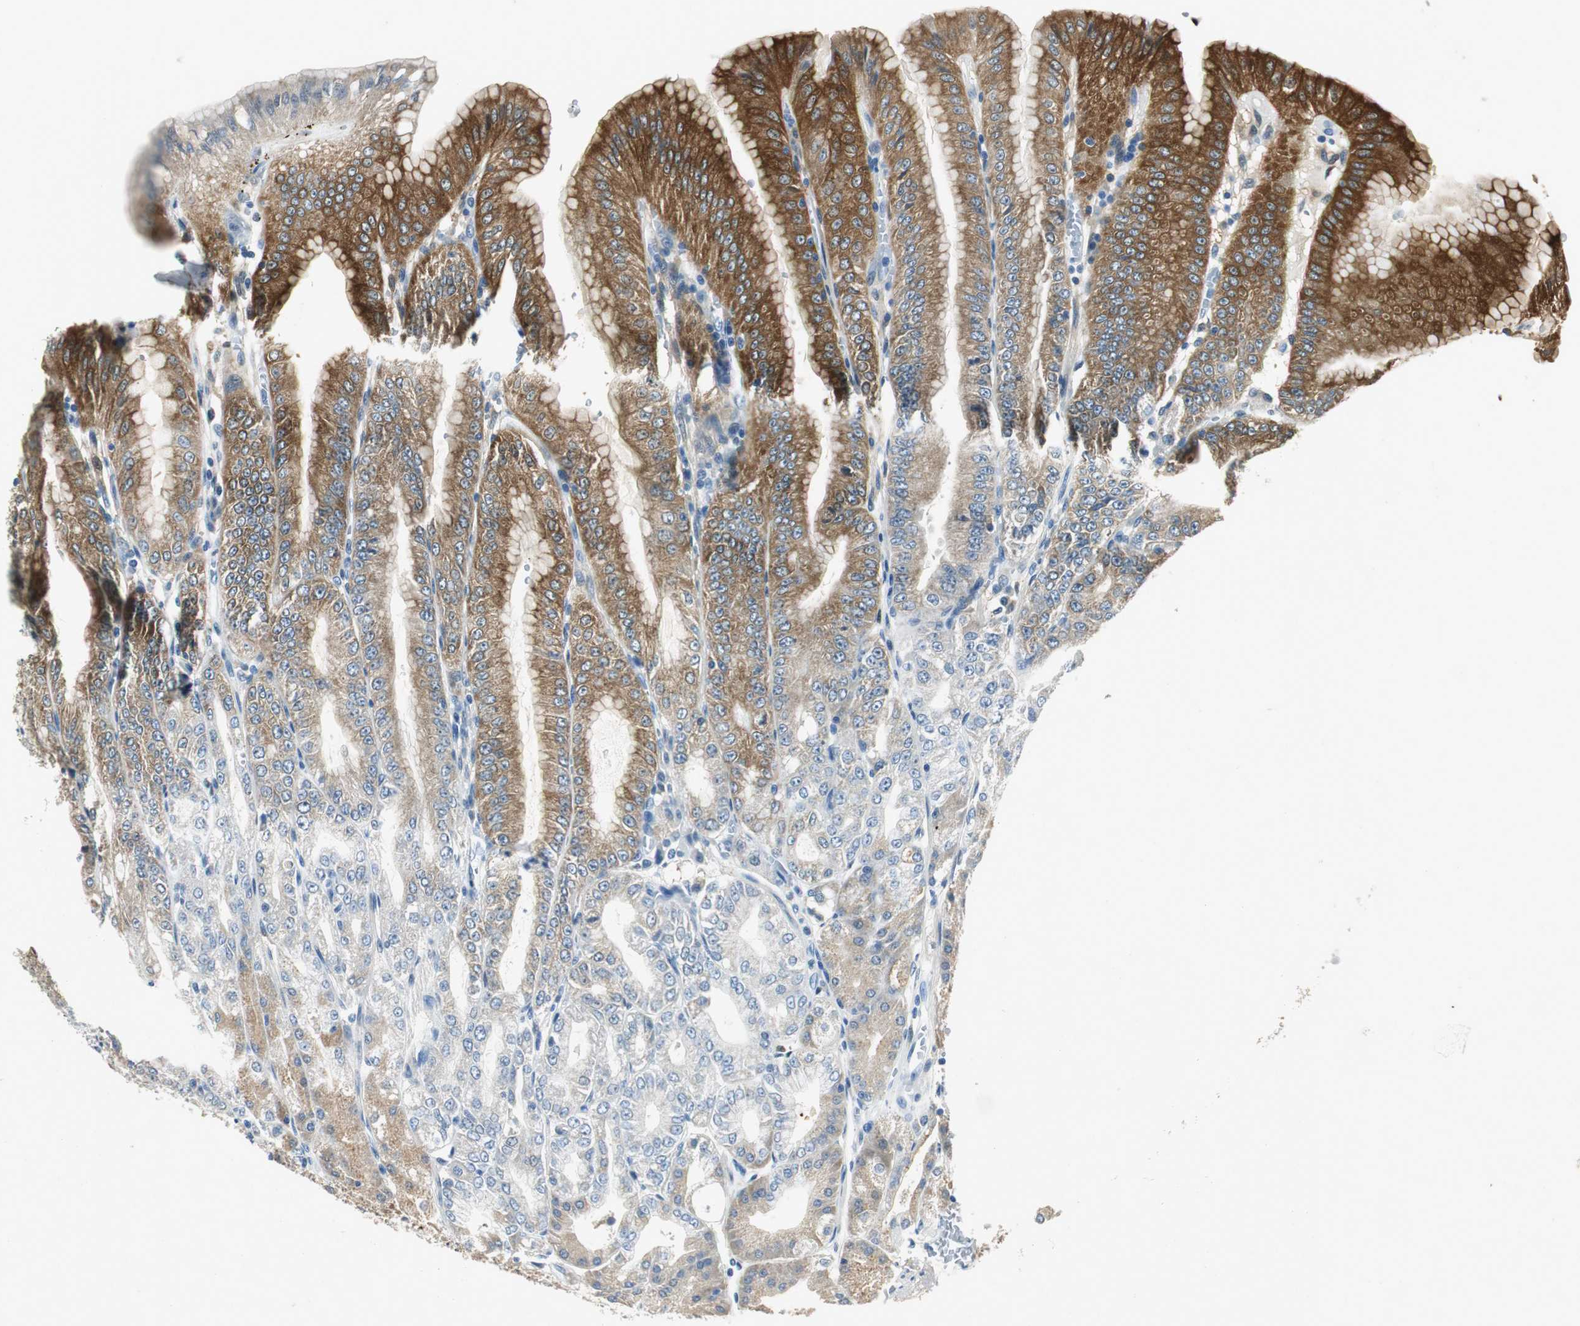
{"staining": {"intensity": "strong", "quantity": "25%-75%", "location": "cytoplasmic/membranous"}, "tissue": "stomach", "cell_type": "Glandular cells", "image_type": "normal", "snomed": [{"axis": "morphology", "description": "Normal tissue, NOS"}, {"axis": "topography", "description": "Stomach, lower"}], "caption": "Unremarkable stomach exhibits strong cytoplasmic/membranous positivity in approximately 25%-75% of glandular cells.", "gene": "ME1", "patient": {"sex": "male", "age": 71}}